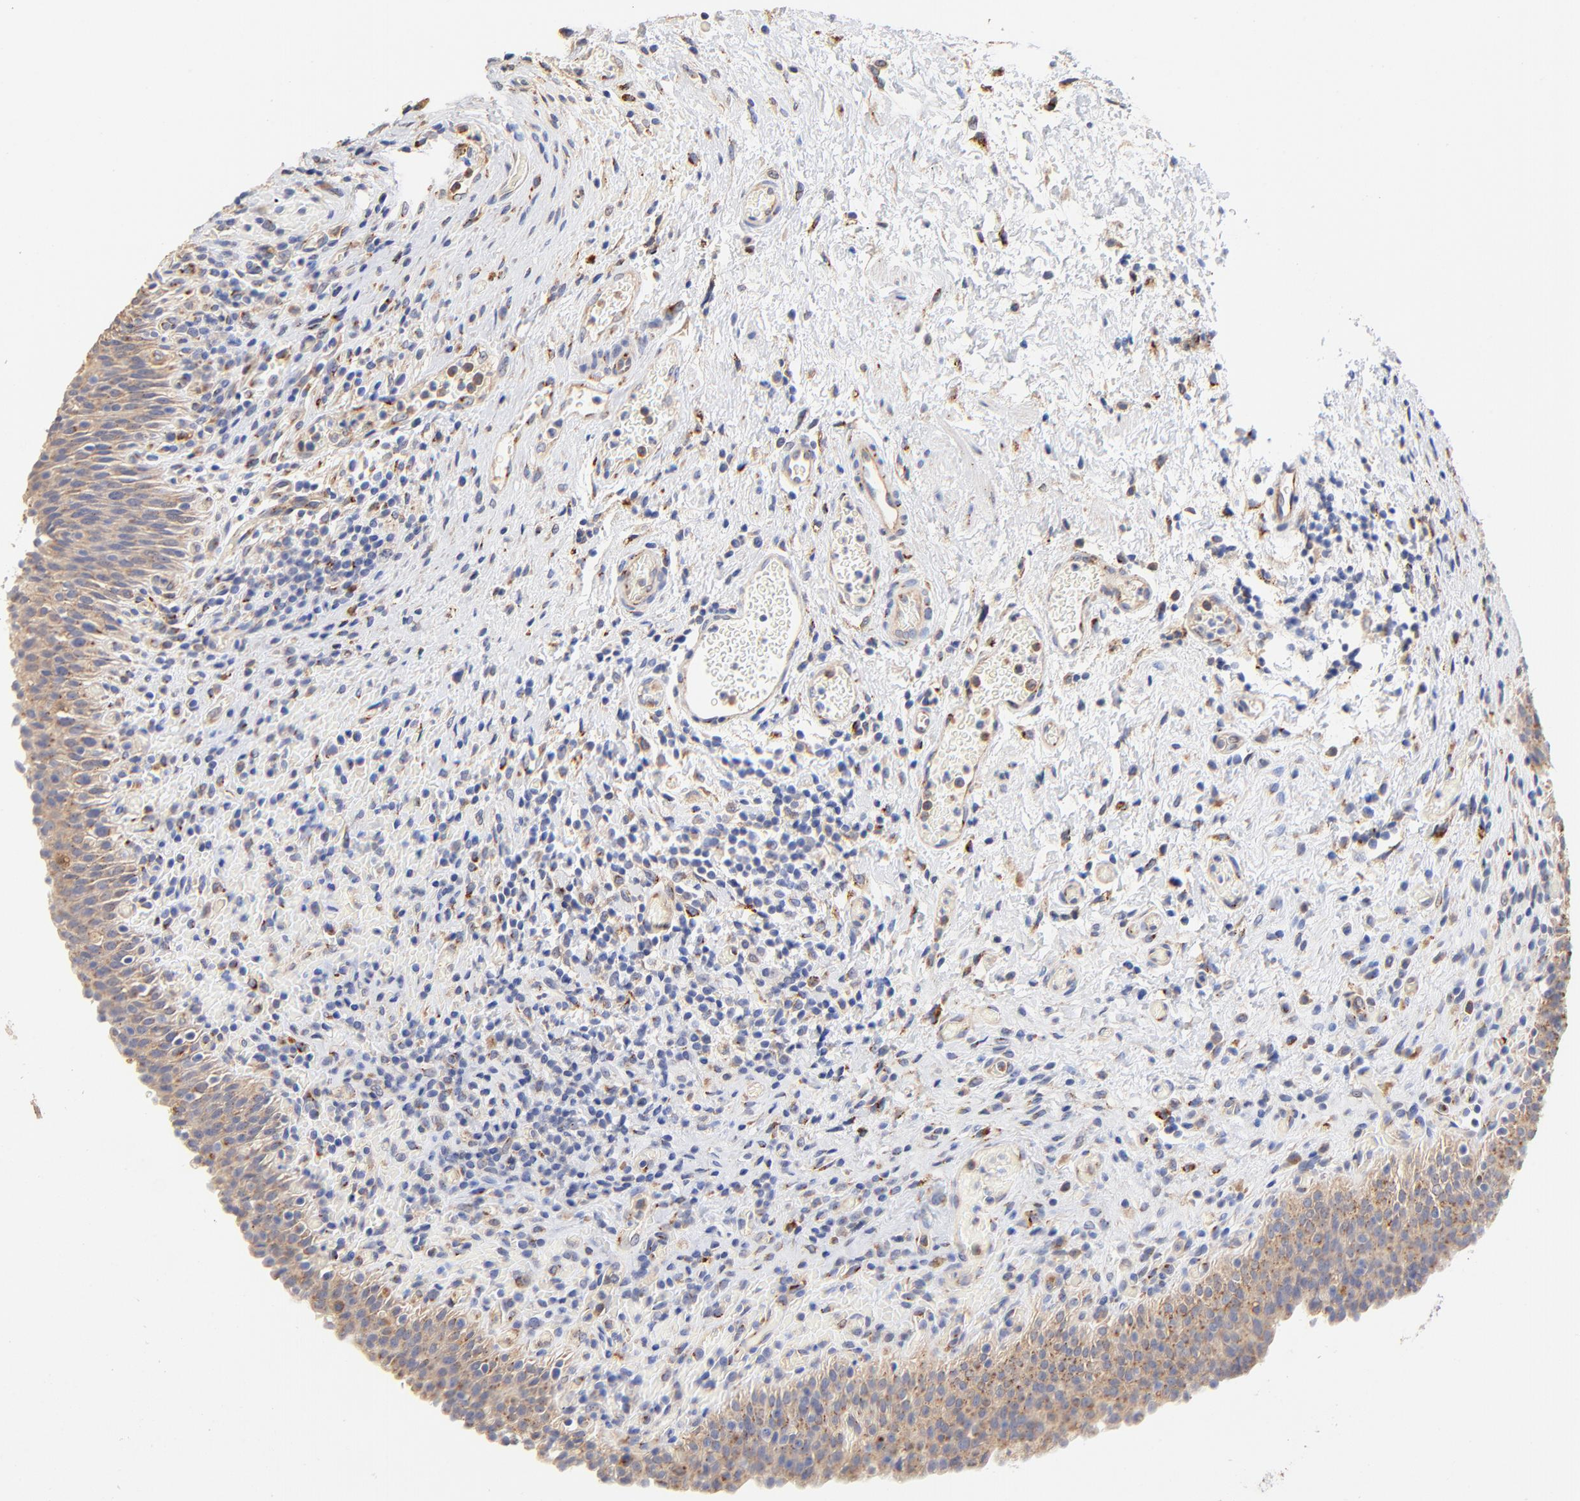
{"staining": {"intensity": "weak", "quantity": ">75%", "location": "cytoplasmic/membranous"}, "tissue": "urinary bladder", "cell_type": "Urothelial cells", "image_type": "normal", "snomed": [{"axis": "morphology", "description": "Normal tissue, NOS"}, {"axis": "morphology", "description": "Urothelial carcinoma, High grade"}, {"axis": "topography", "description": "Urinary bladder"}], "caption": "Normal urinary bladder shows weak cytoplasmic/membranous positivity in about >75% of urothelial cells Using DAB (brown) and hematoxylin (blue) stains, captured at high magnification using brightfield microscopy..", "gene": "FMNL3", "patient": {"sex": "male", "age": 51}}